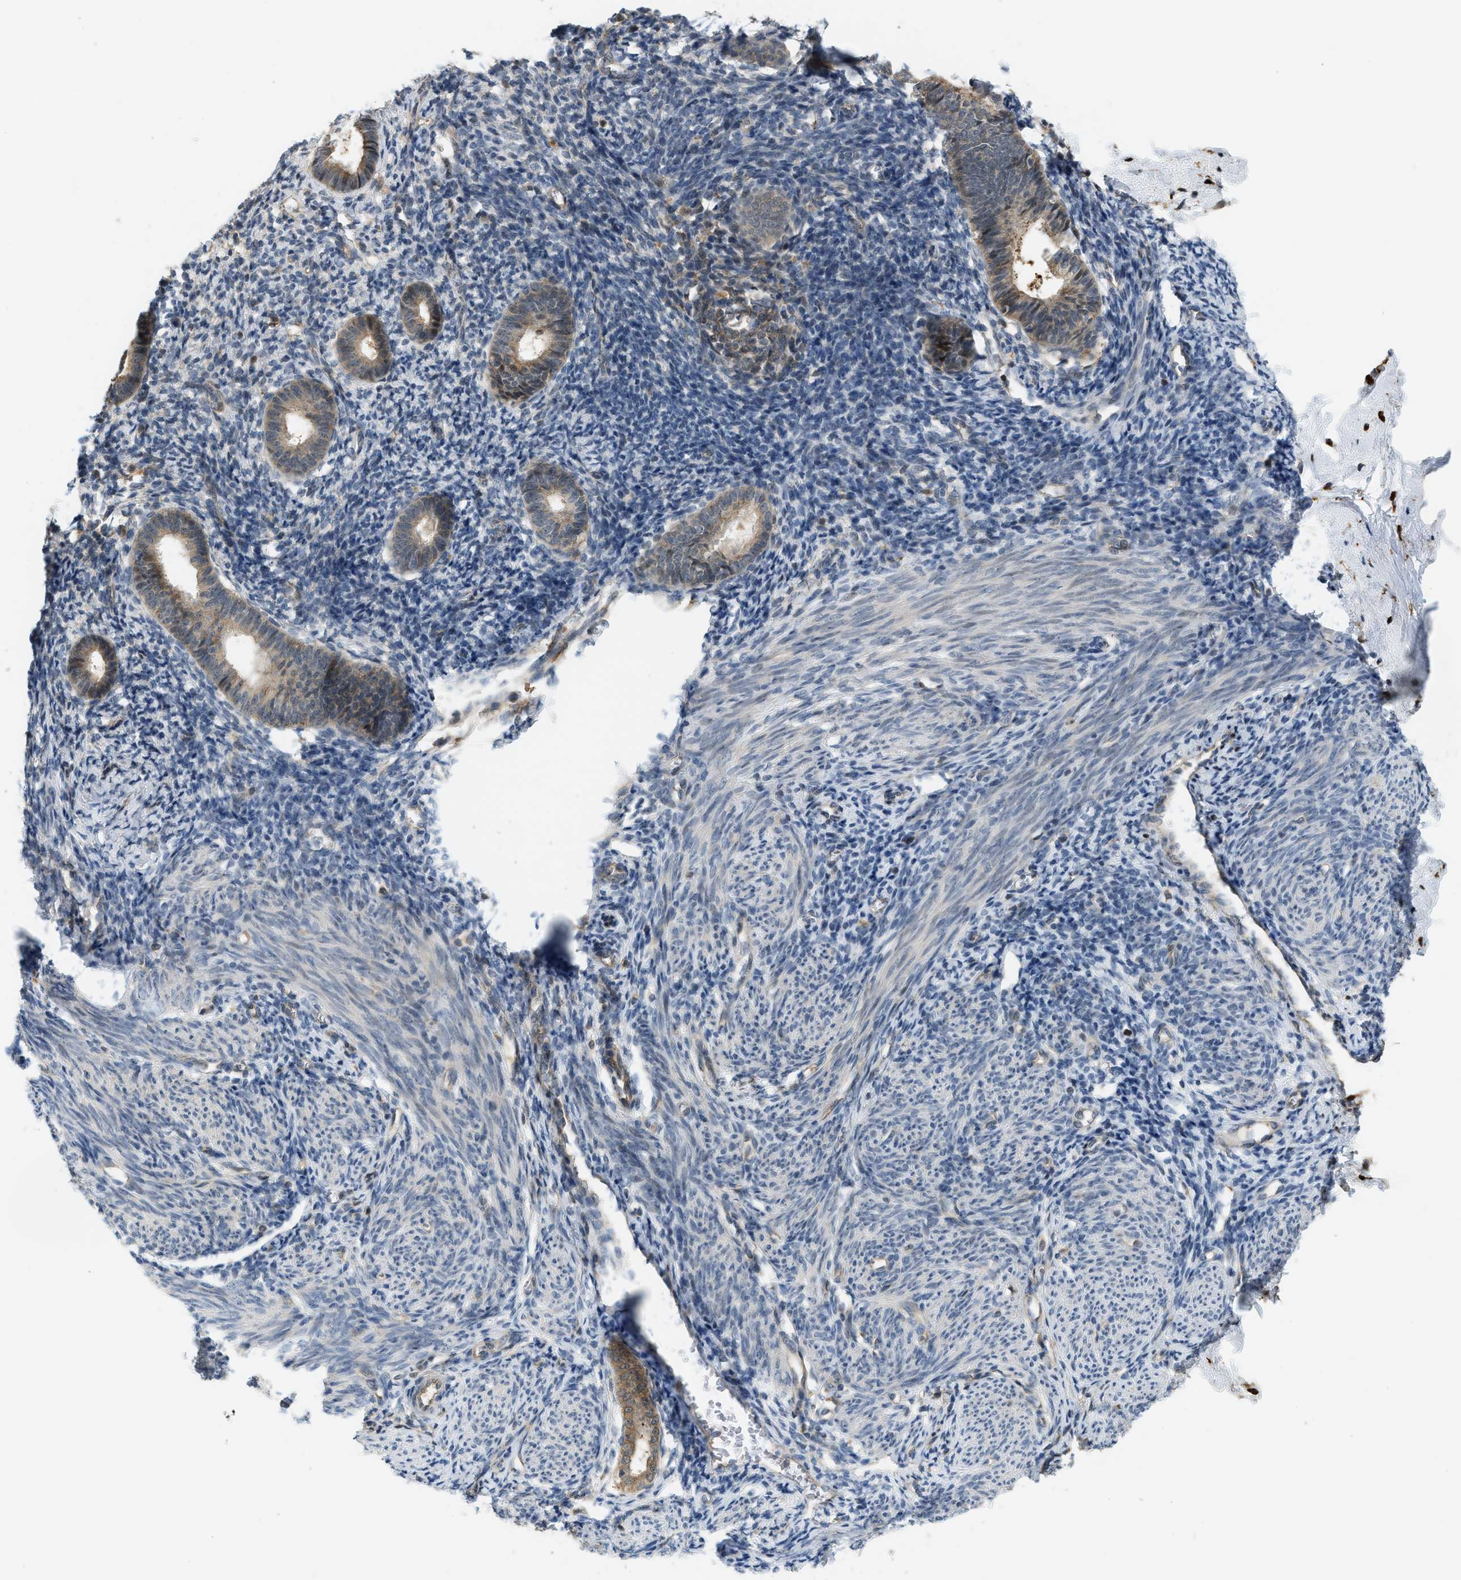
{"staining": {"intensity": "weak", "quantity": "<25%", "location": "cytoplasmic/membranous"}, "tissue": "endometrium", "cell_type": "Cells in endometrial stroma", "image_type": "normal", "snomed": [{"axis": "morphology", "description": "Normal tissue, NOS"}, {"axis": "morphology", "description": "Adenocarcinoma, NOS"}, {"axis": "topography", "description": "Endometrium"}], "caption": "This is a photomicrograph of immunohistochemistry (IHC) staining of unremarkable endometrium, which shows no expression in cells in endometrial stroma. The staining was performed using DAB to visualize the protein expression in brown, while the nuclei were stained in blue with hematoxylin (Magnification: 20x).", "gene": "PDCL3", "patient": {"sex": "female", "age": 57}}